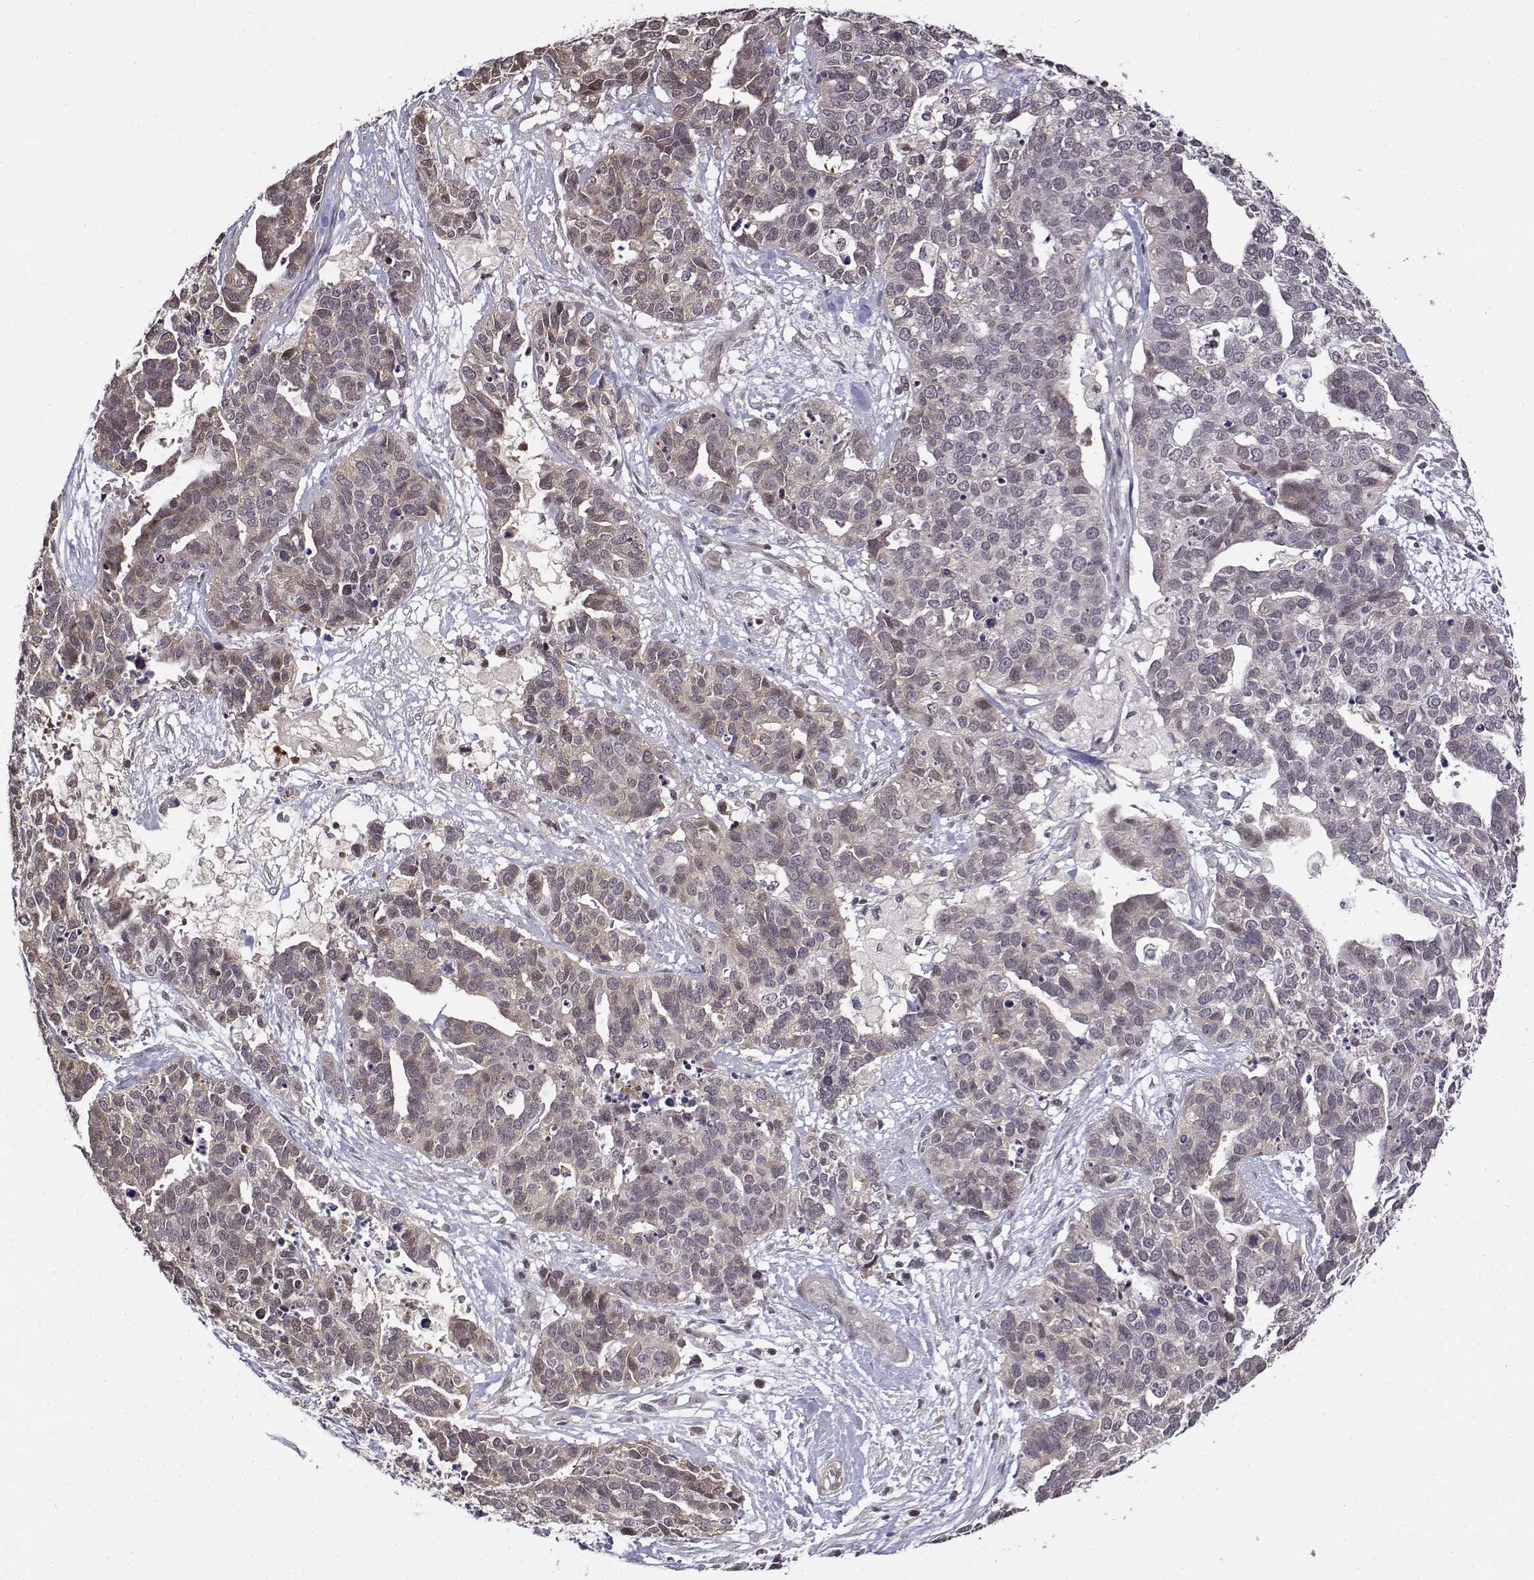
{"staining": {"intensity": "negative", "quantity": "none", "location": "none"}, "tissue": "ovarian cancer", "cell_type": "Tumor cells", "image_type": "cancer", "snomed": [{"axis": "morphology", "description": "Carcinoma, endometroid"}, {"axis": "topography", "description": "Ovary"}], "caption": "Immunohistochemistry of ovarian endometroid carcinoma exhibits no staining in tumor cells. (IHC, brightfield microscopy, high magnification).", "gene": "ITGA7", "patient": {"sex": "female", "age": 65}}